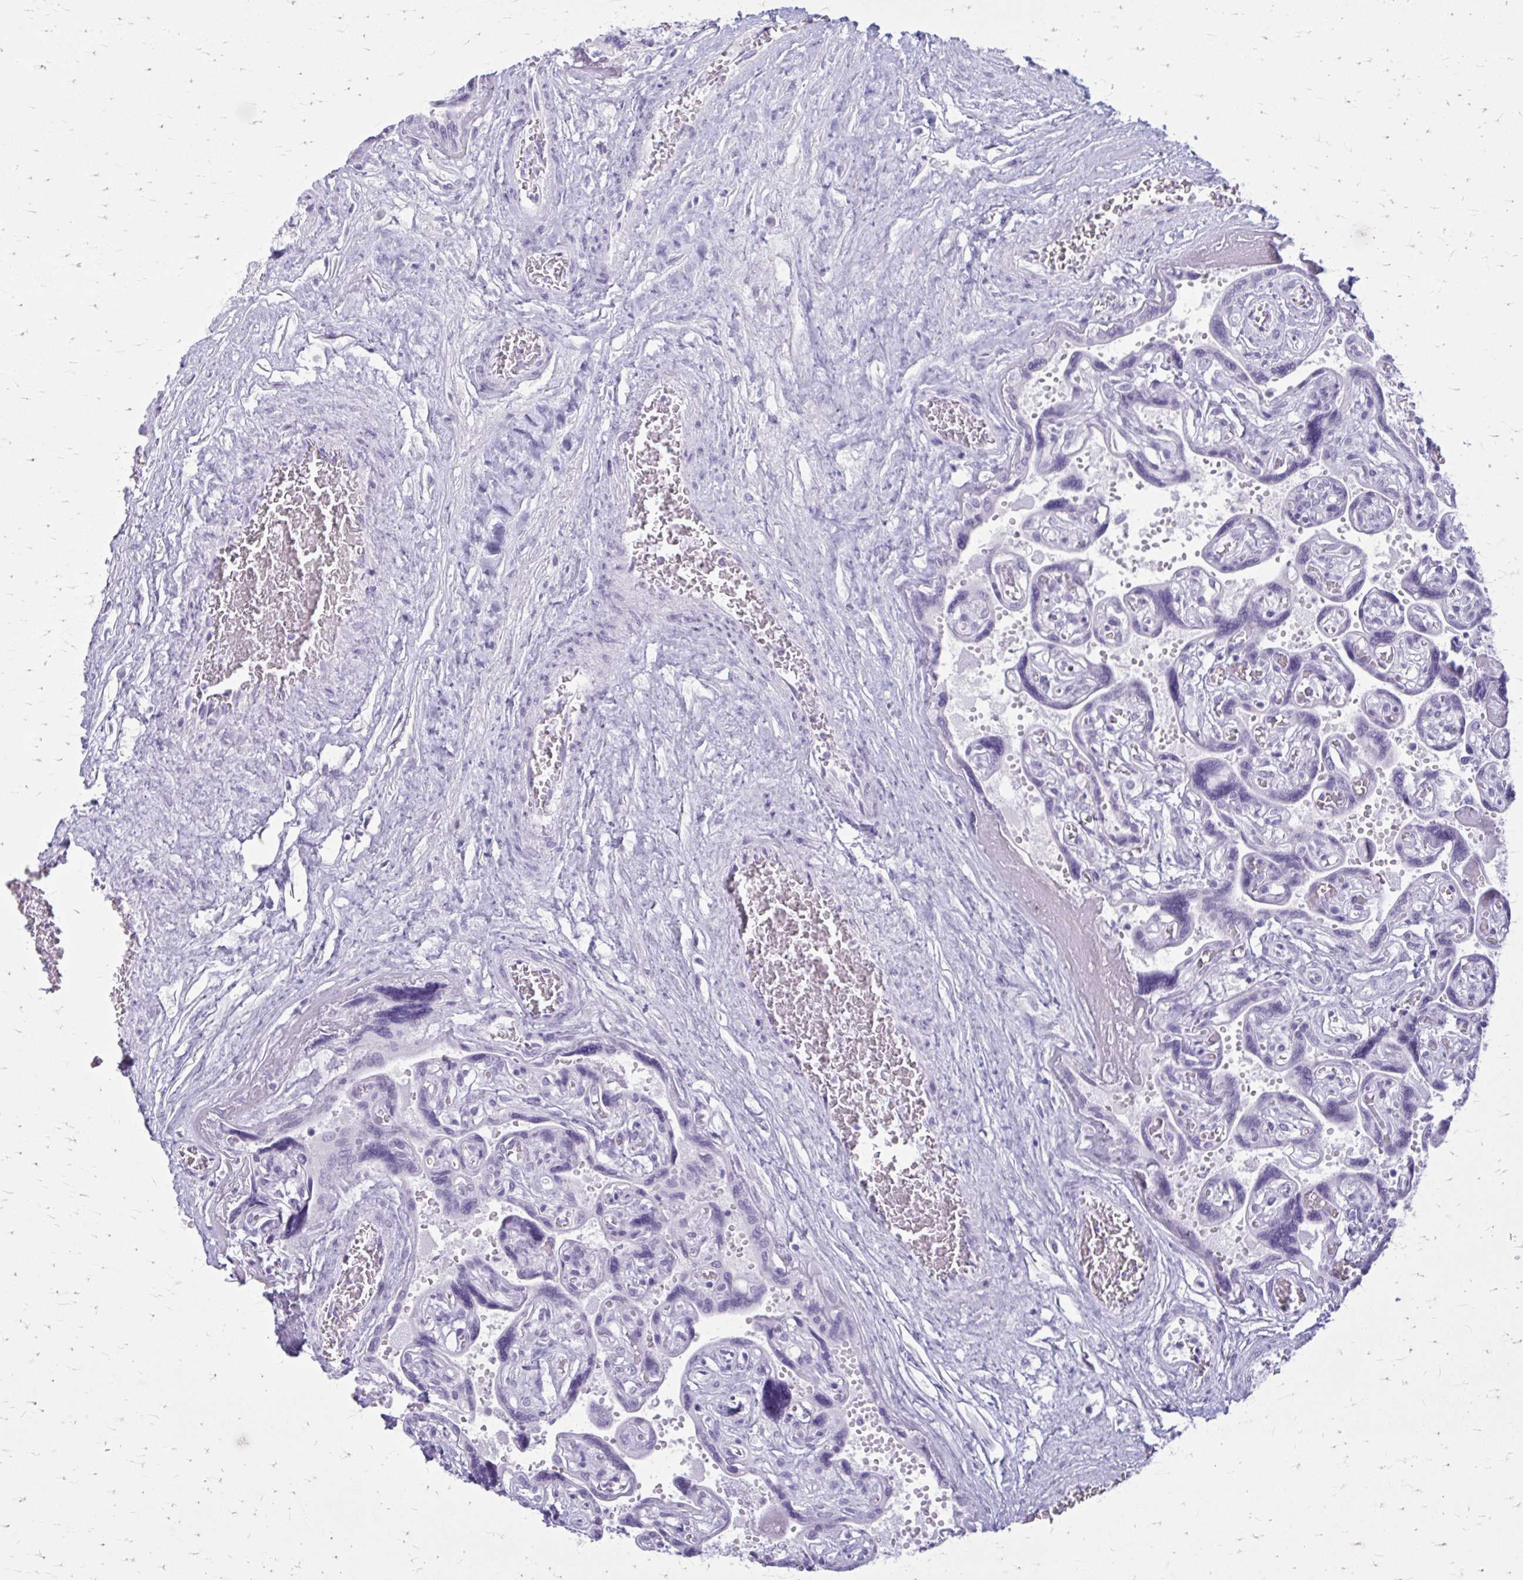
{"staining": {"intensity": "negative", "quantity": "none", "location": "none"}, "tissue": "placenta", "cell_type": "Decidual cells", "image_type": "normal", "snomed": [{"axis": "morphology", "description": "Normal tissue, NOS"}, {"axis": "topography", "description": "Placenta"}], "caption": "Protein analysis of normal placenta displays no significant expression in decidual cells.", "gene": "GAD1", "patient": {"sex": "female", "age": 32}}